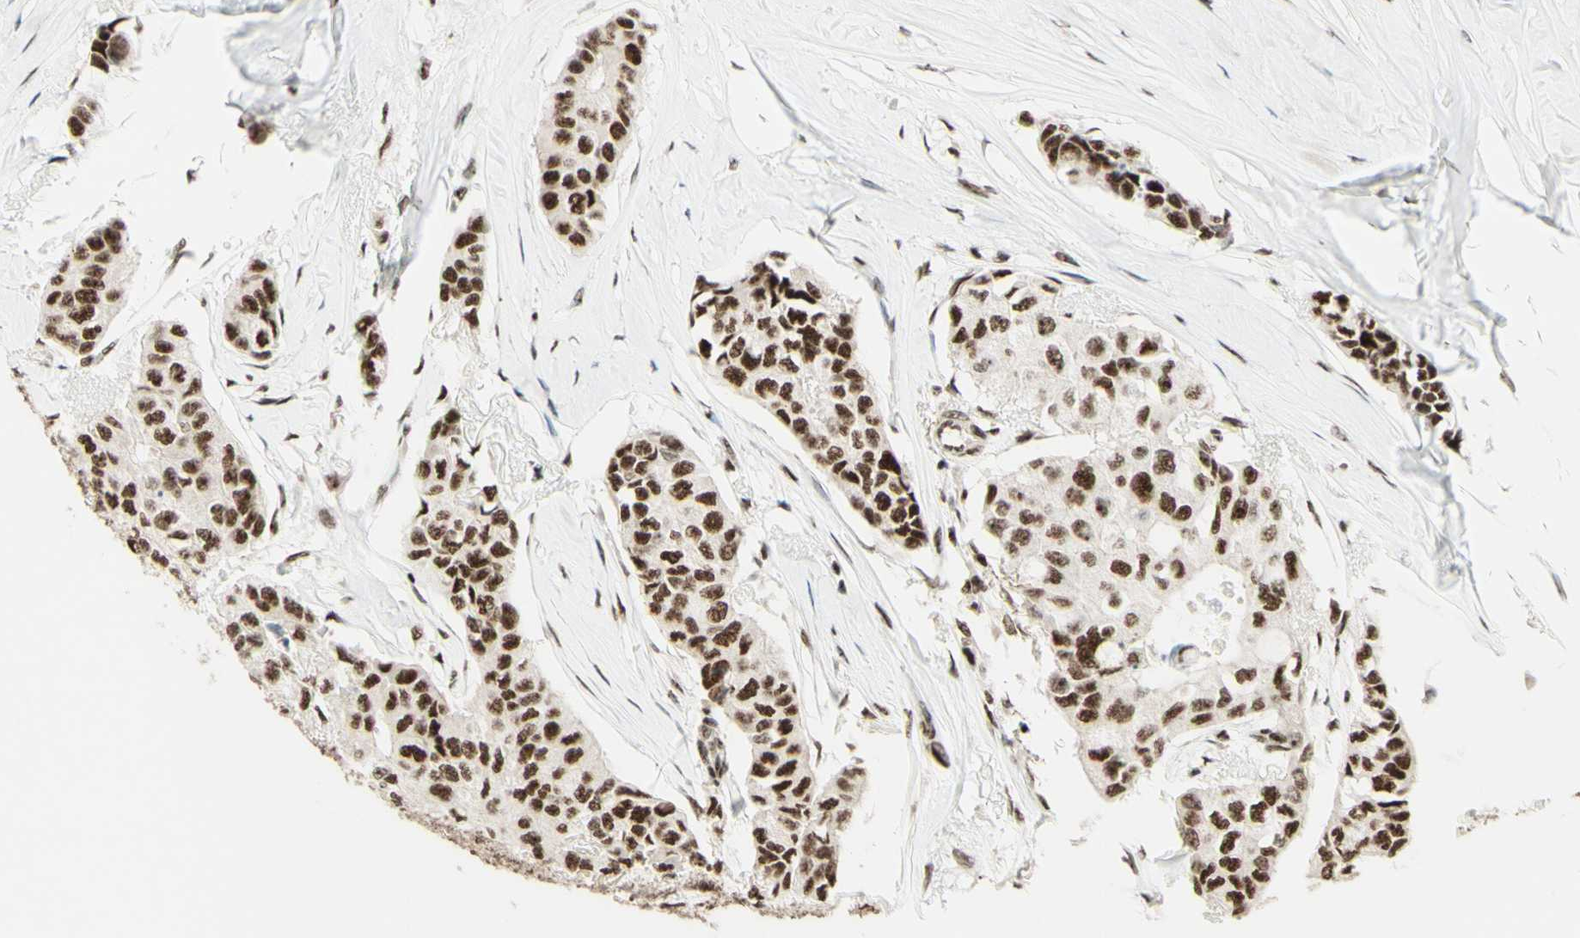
{"staining": {"intensity": "moderate", "quantity": ">75%", "location": "nuclear"}, "tissue": "breast cancer", "cell_type": "Tumor cells", "image_type": "cancer", "snomed": [{"axis": "morphology", "description": "Duct carcinoma"}, {"axis": "topography", "description": "Breast"}], "caption": "Tumor cells display moderate nuclear positivity in approximately >75% of cells in breast cancer. (Stains: DAB (3,3'-diaminobenzidine) in brown, nuclei in blue, Microscopy: brightfield microscopy at high magnification).", "gene": "DHX9", "patient": {"sex": "female", "age": 80}}